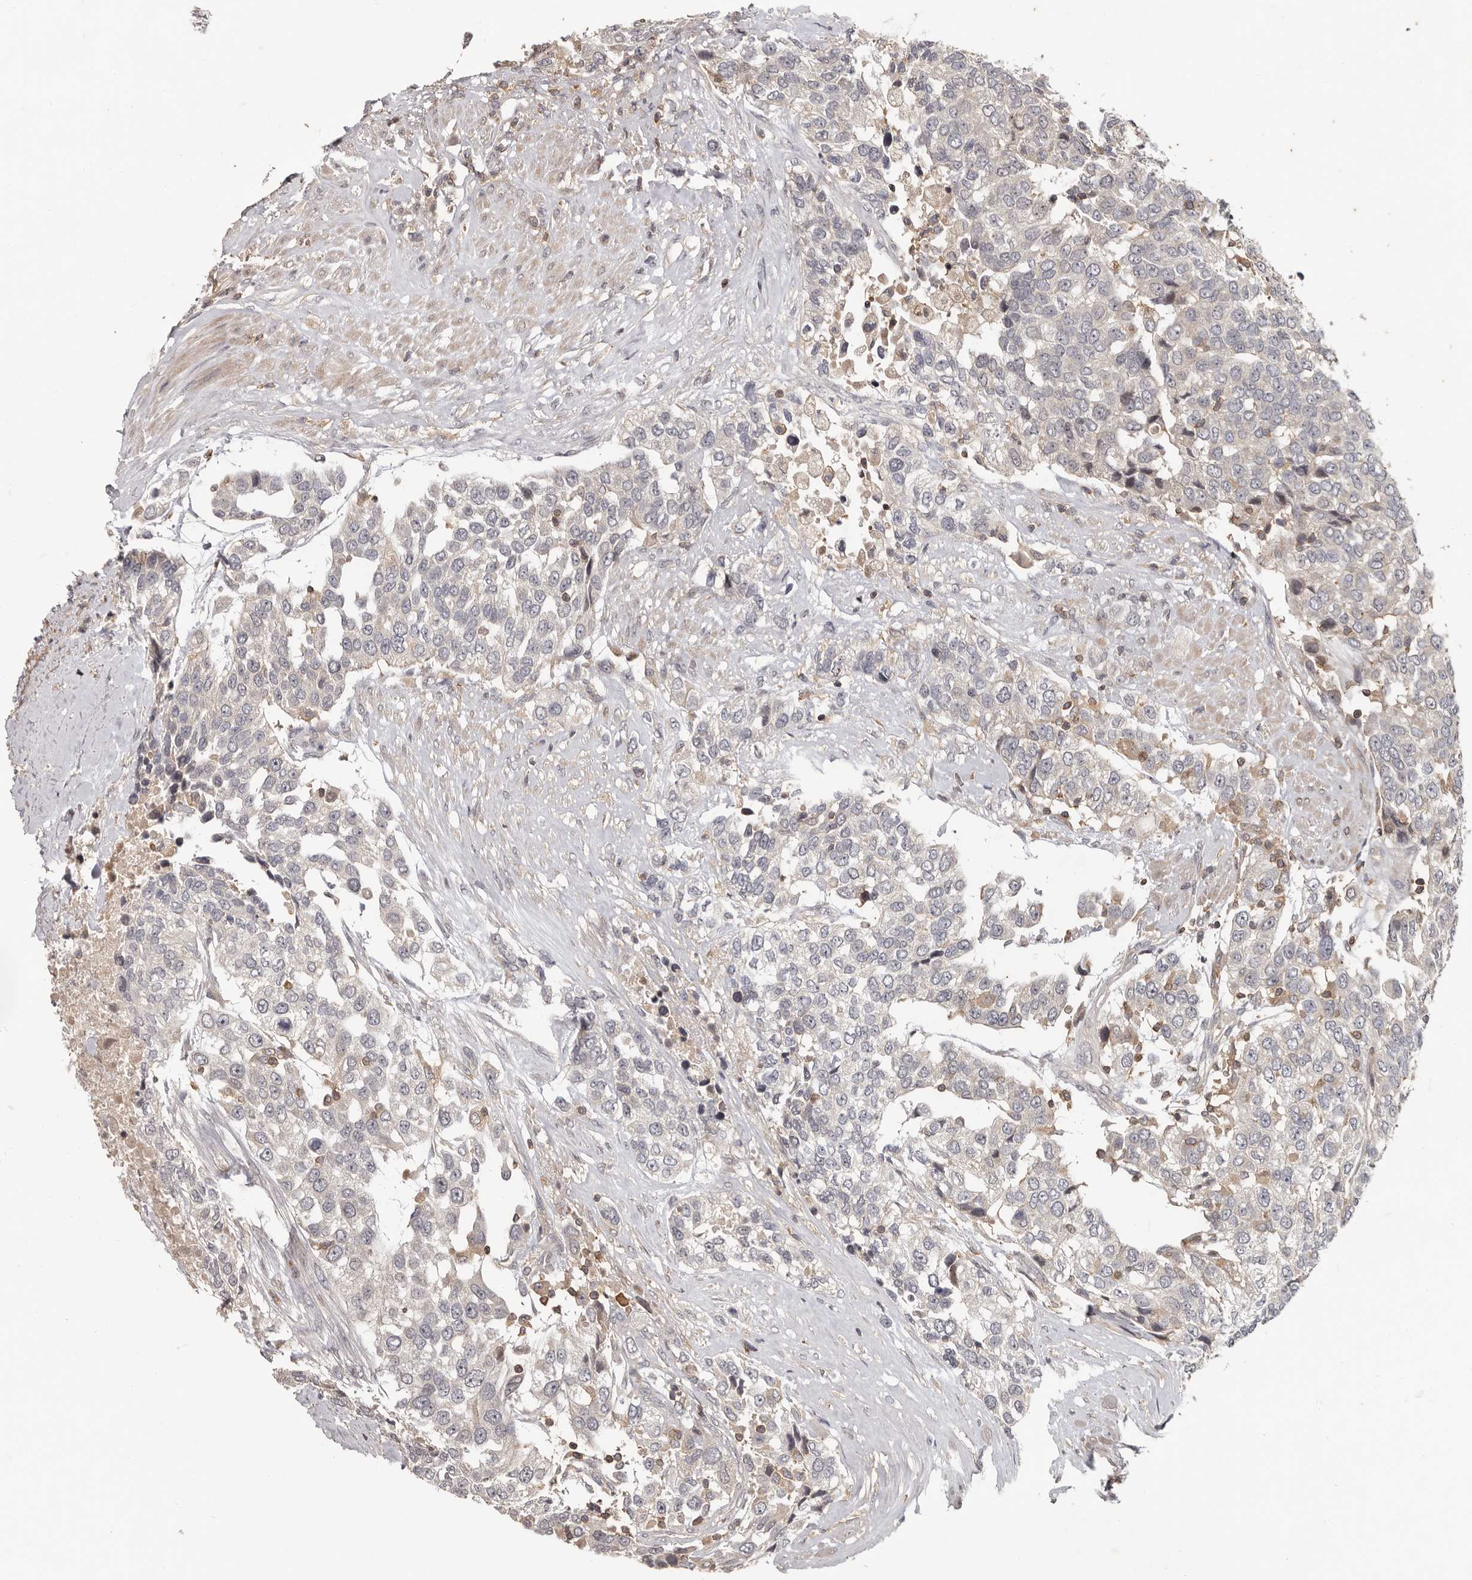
{"staining": {"intensity": "negative", "quantity": "none", "location": "none"}, "tissue": "urothelial cancer", "cell_type": "Tumor cells", "image_type": "cancer", "snomed": [{"axis": "morphology", "description": "Urothelial carcinoma, High grade"}, {"axis": "topography", "description": "Urinary bladder"}], "caption": "Tumor cells show no significant positivity in urothelial cancer. (Stains: DAB (3,3'-diaminobenzidine) immunohistochemistry (IHC) with hematoxylin counter stain, Microscopy: brightfield microscopy at high magnification).", "gene": "ANKRD44", "patient": {"sex": "female", "age": 80}}